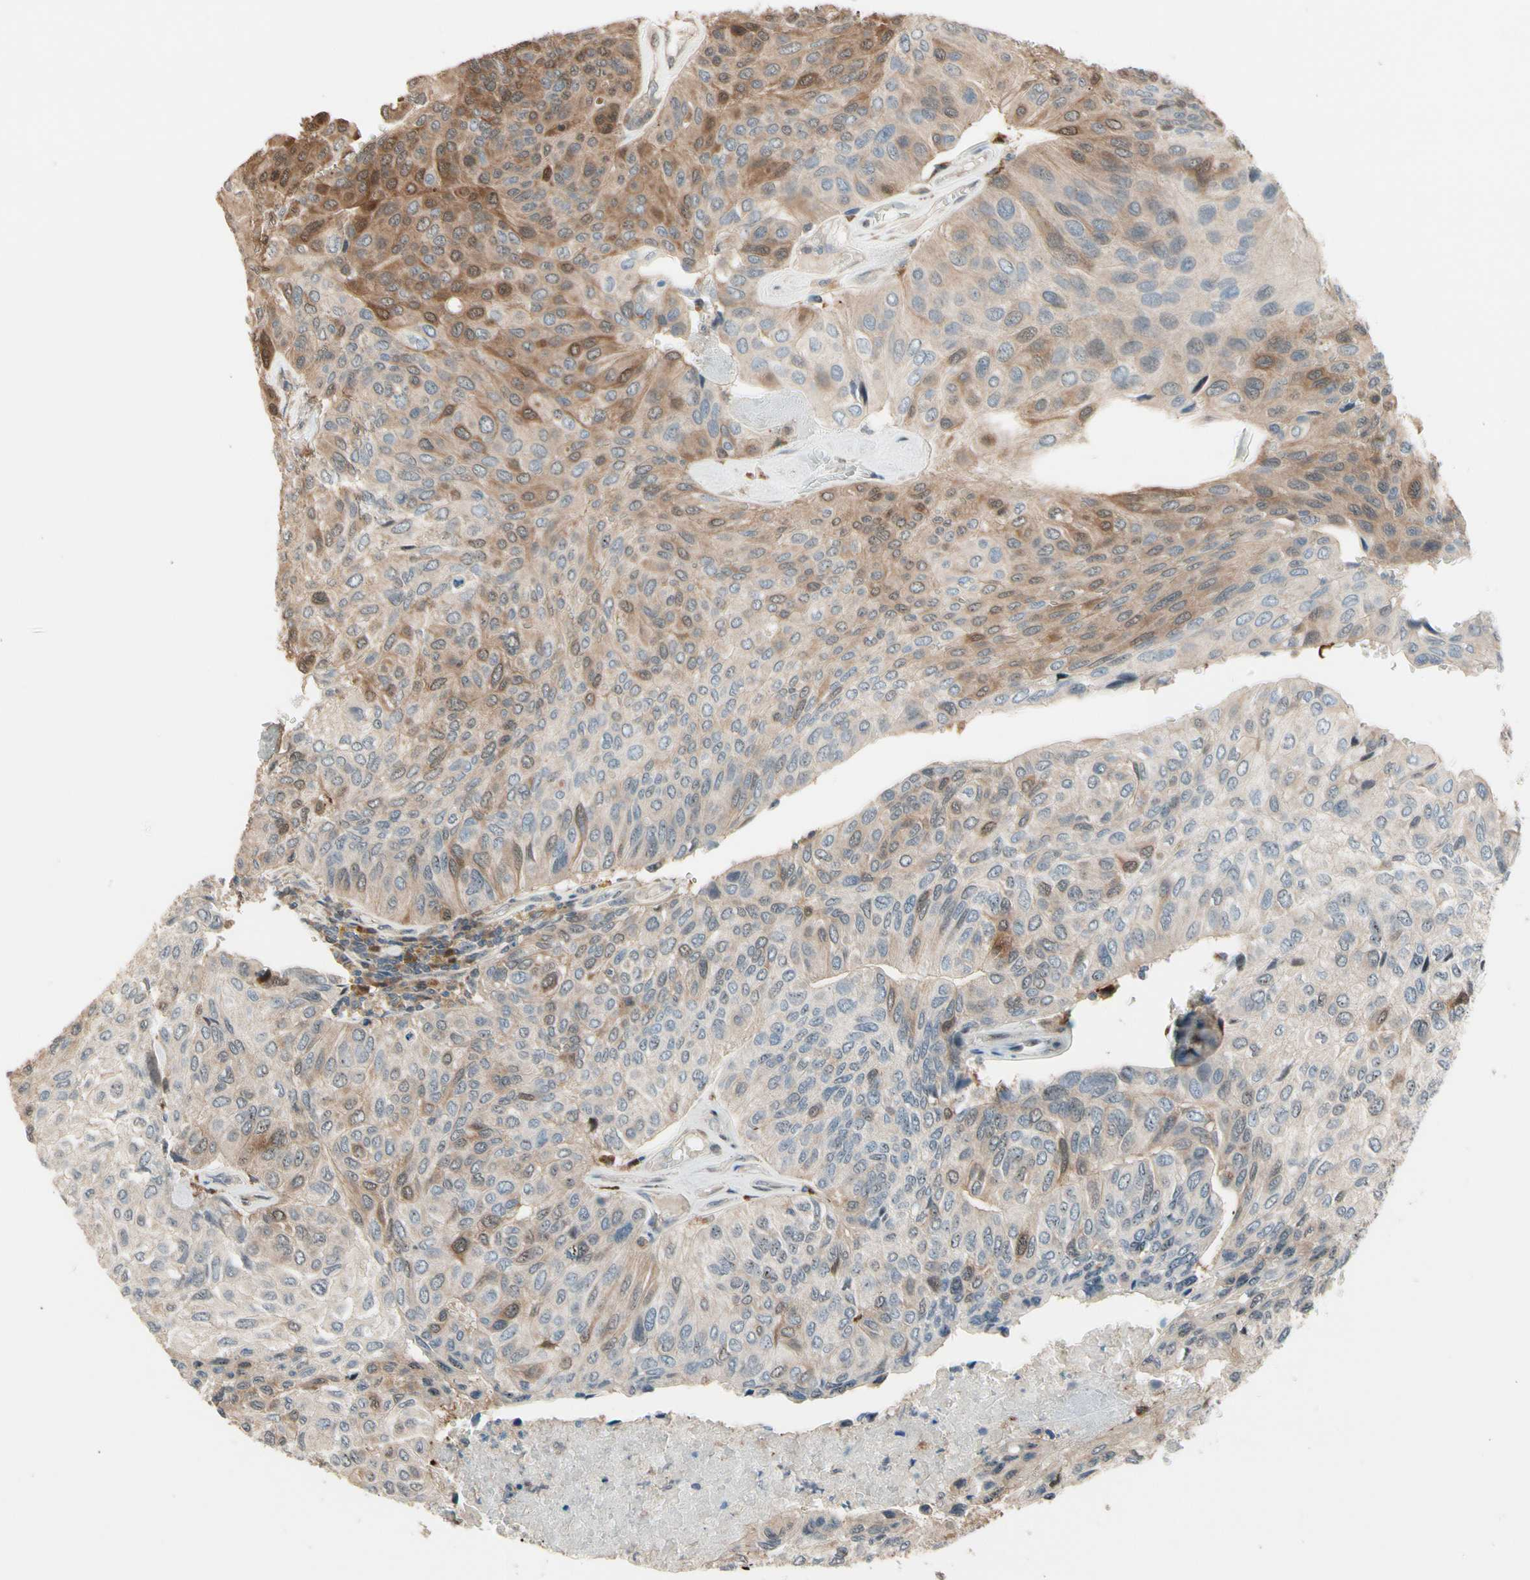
{"staining": {"intensity": "moderate", "quantity": "<25%", "location": "cytoplasmic/membranous"}, "tissue": "urothelial cancer", "cell_type": "Tumor cells", "image_type": "cancer", "snomed": [{"axis": "morphology", "description": "Urothelial carcinoma, High grade"}, {"axis": "topography", "description": "Urinary bladder"}], "caption": "This image reveals immunohistochemistry (IHC) staining of human urothelial cancer, with low moderate cytoplasmic/membranous expression in approximately <25% of tumor cells.", "gene": "CSF1R", "patient": {"sex": "male", "age": 66}}